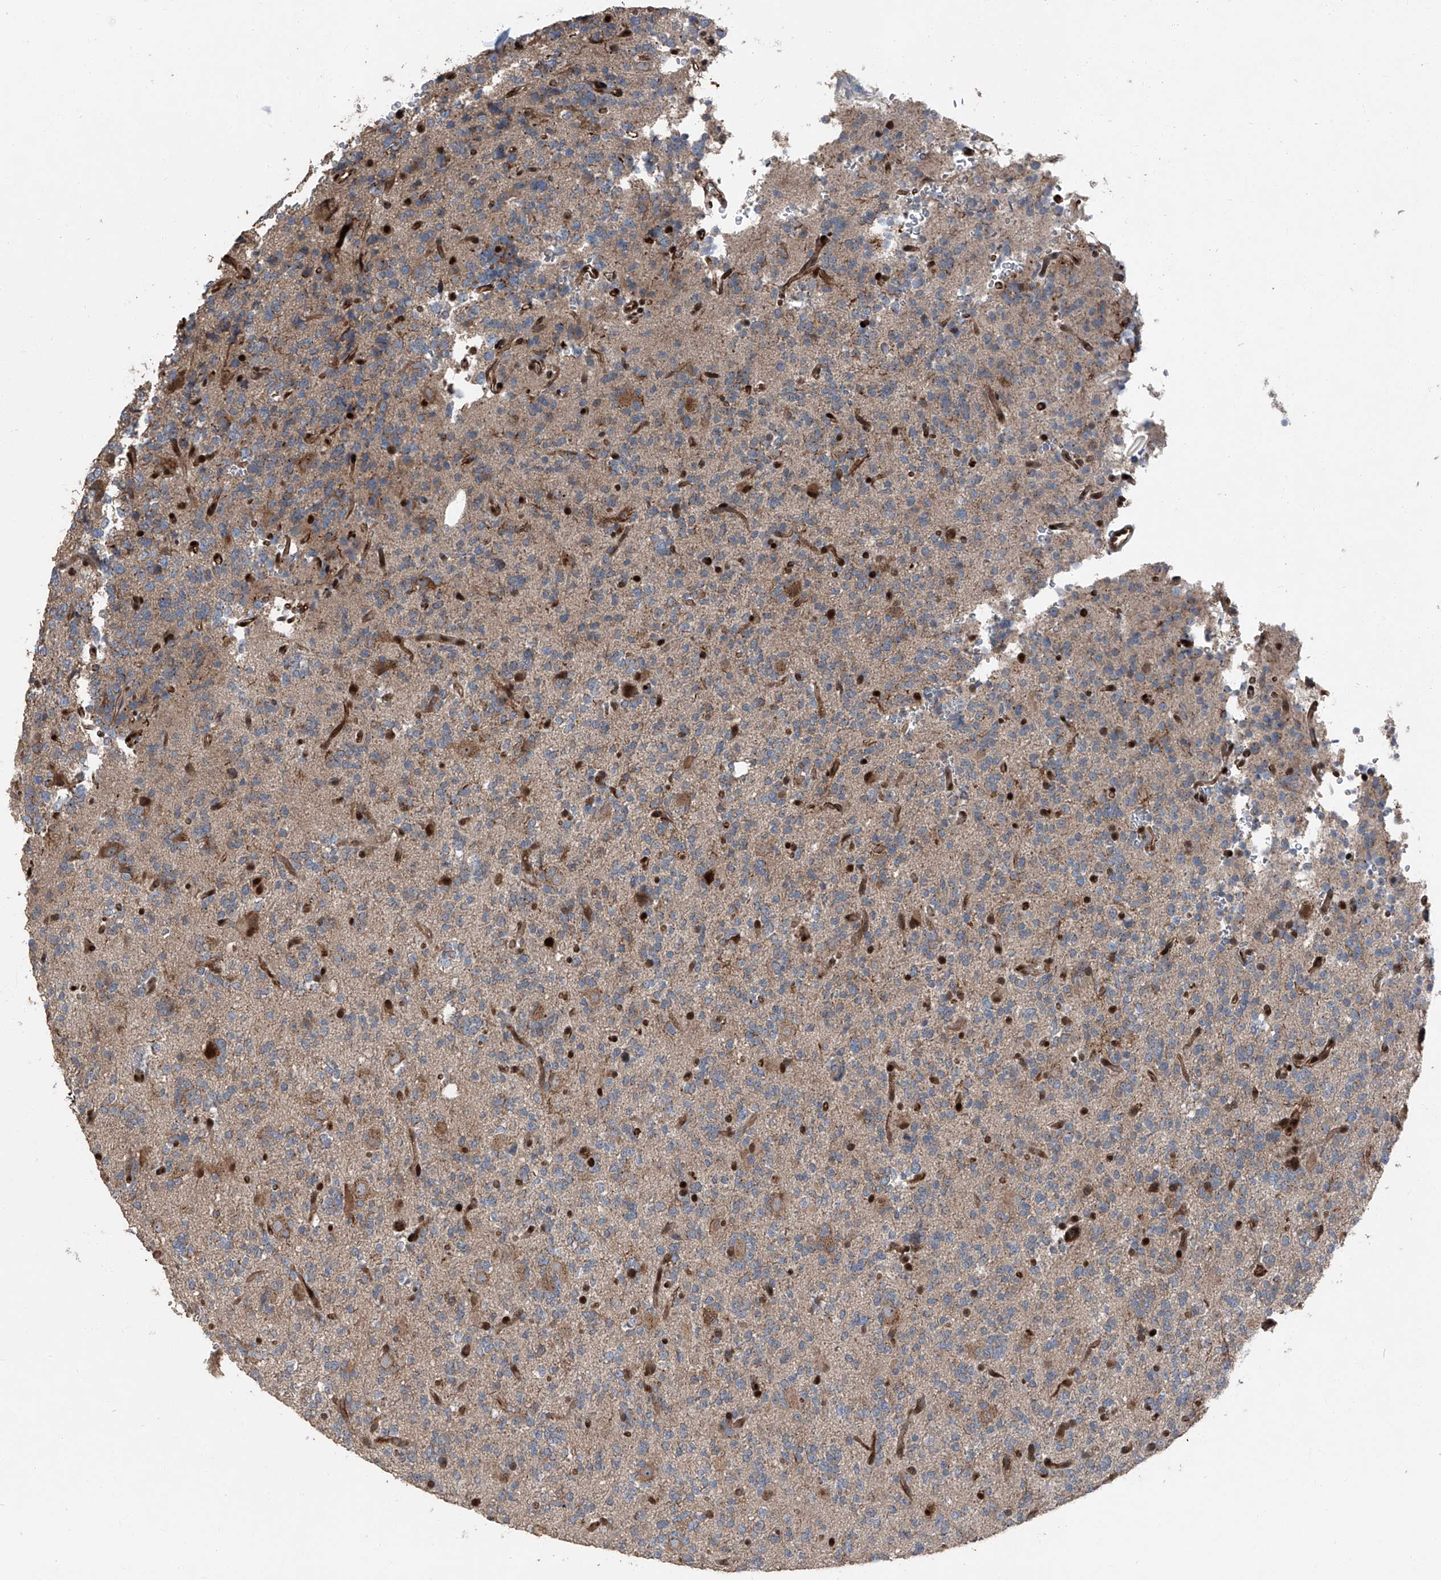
{"staining": {"intensity": "moderate", "quantity": "25%-75%", "location": "cytoplasmic/membranous,nuclear"}, "tissue": "glioma", "cell_type": "Tumor cells", "image_type": "cancer", "snomed": [{"axis": "morphology", "description": "Glioma, malignant, High grade"}, {"axis": "topography", "description": "Brain"}], "caption": "IHC of malignant glioma (high-grade) shows medium levels of moderate cytoplasmic/membranous and nuclear staining in about 25%-75% of tumor cells.", "gene": "FKBP5", "patient": {"sex": "female", "age": 62}}